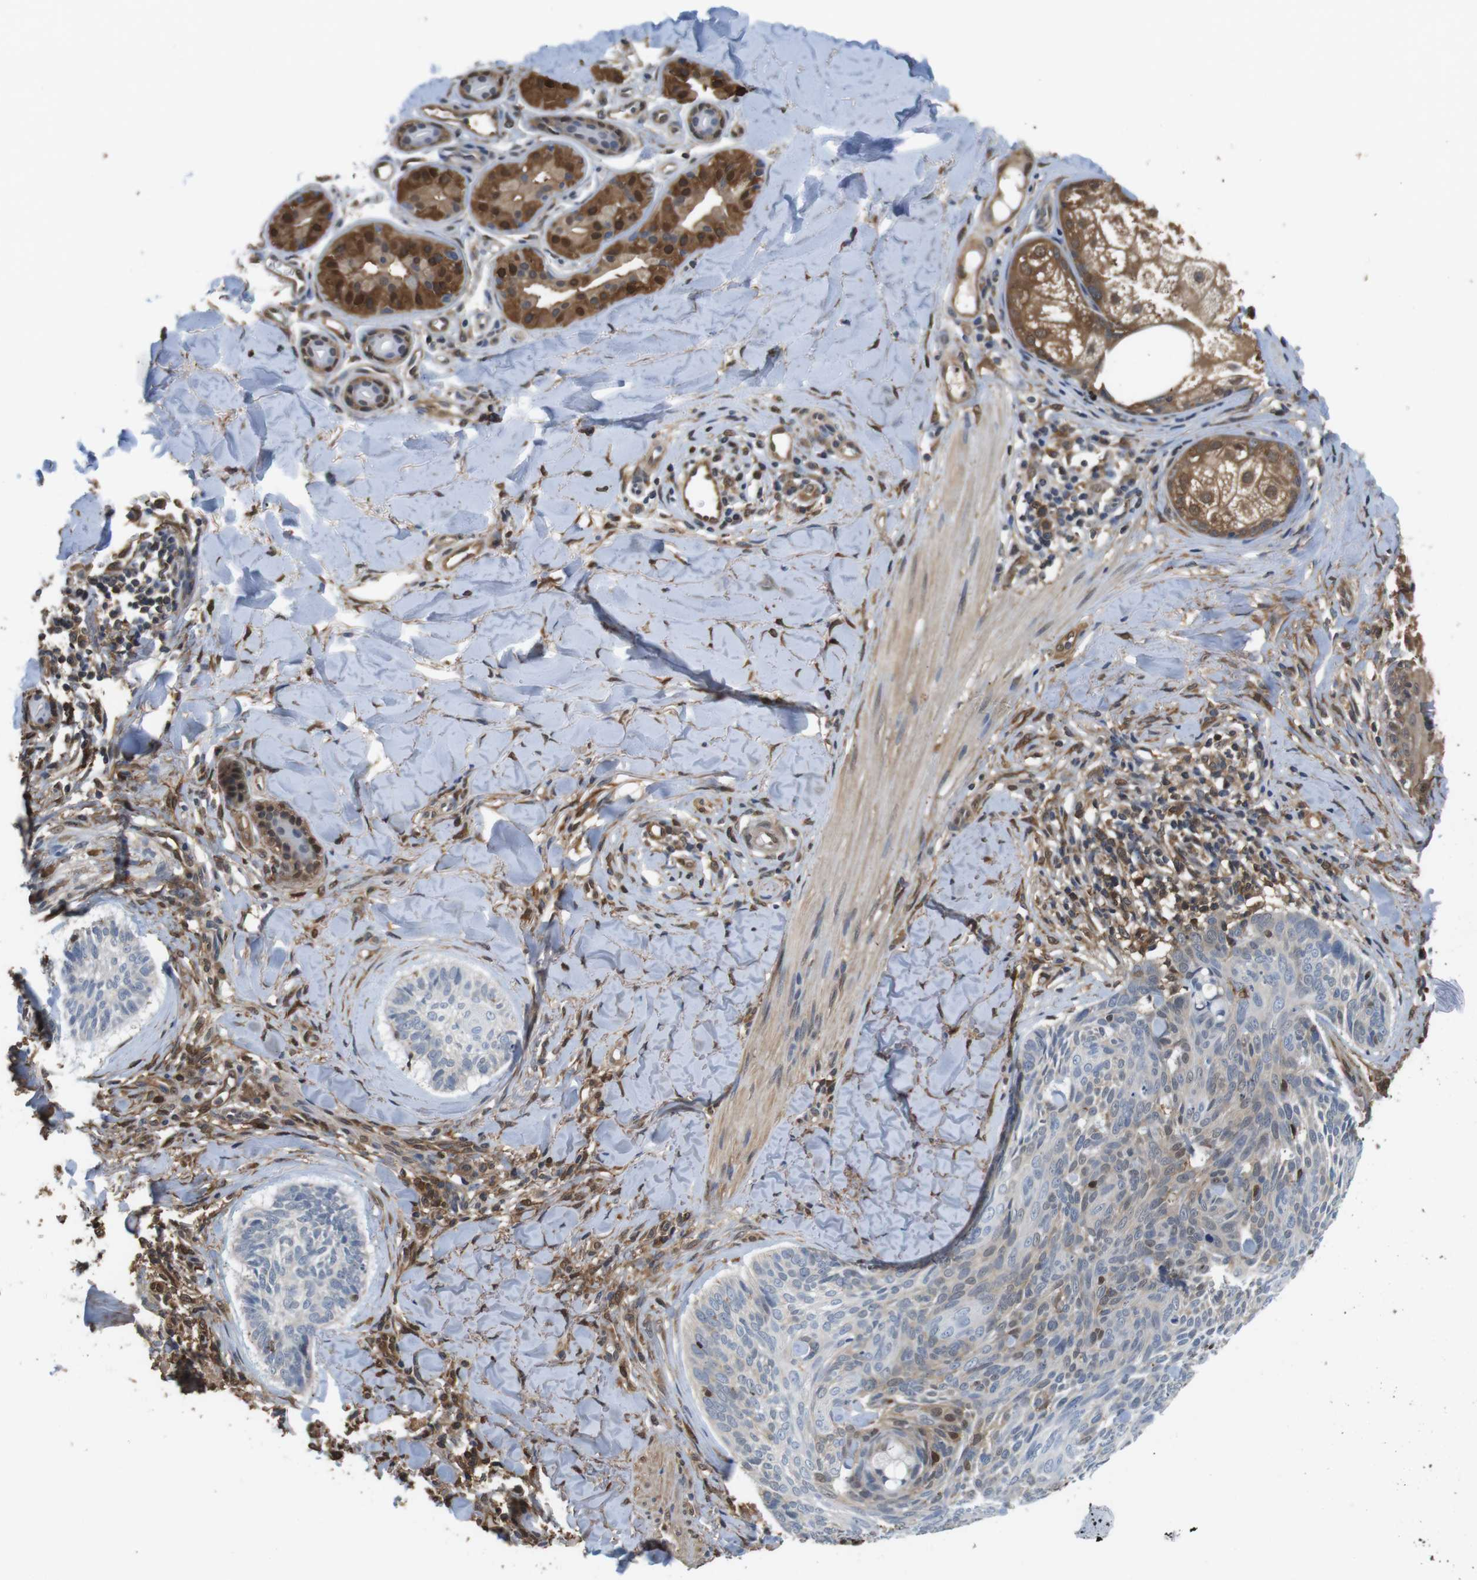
{"staining": {"intensity": "moderate", "quantity": "<25%", "location": "nuclear"}, "tissue": "skin cancer", "cell_type": "Tumor cells", "image_type": "cancer", "snomed": [{"axis": "morphology", "description": "Basal cell carcinoma"}, {"axis": "topography", "description": "Skin"}], "caption": "Immunohistochemical staining of human skin basal cell carcinoma reveals low levels of moderate nuclear protein positivity in about <25% of tumor cells.", "gene": "LDHA", "patient": {"sex": "male", "age": 43}}